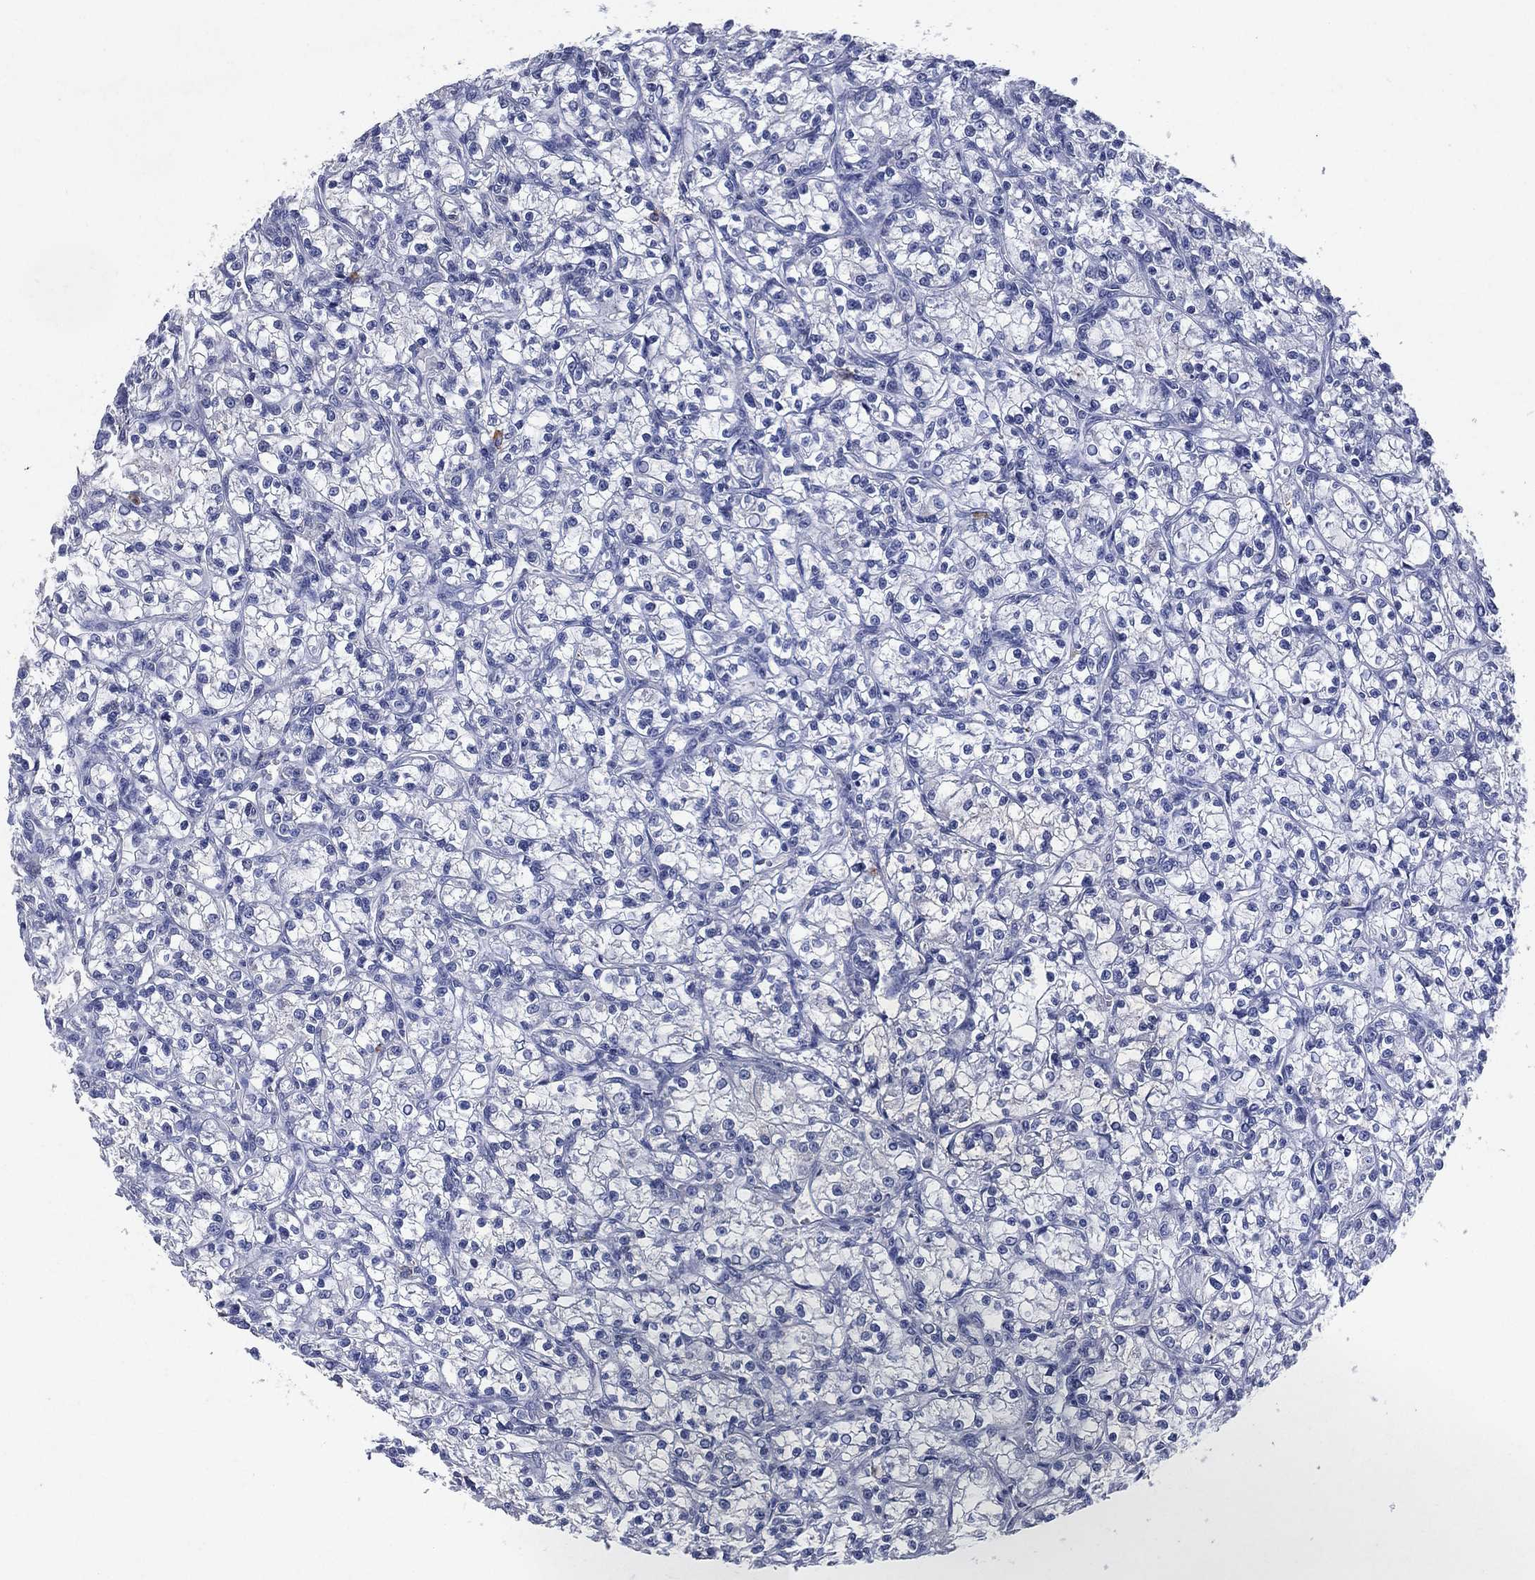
{"staining": {"intensity": "negative", "quantity": "none", "location": "none"}, "tissue": "renal cancer", "cell_type": "Tumor cells", "image_type": "cancer", "snomed": [{"axis": "morphology", "description": "Adenocarcinoma, NOS"}, {"axis": "topography", "description": "Kidney"}], "caption": "The micrograph reveals no significant expression in tumor cells of renal cancer.", "gene": "FSCN2", "patient": {"sex": "female", "age": 59}}